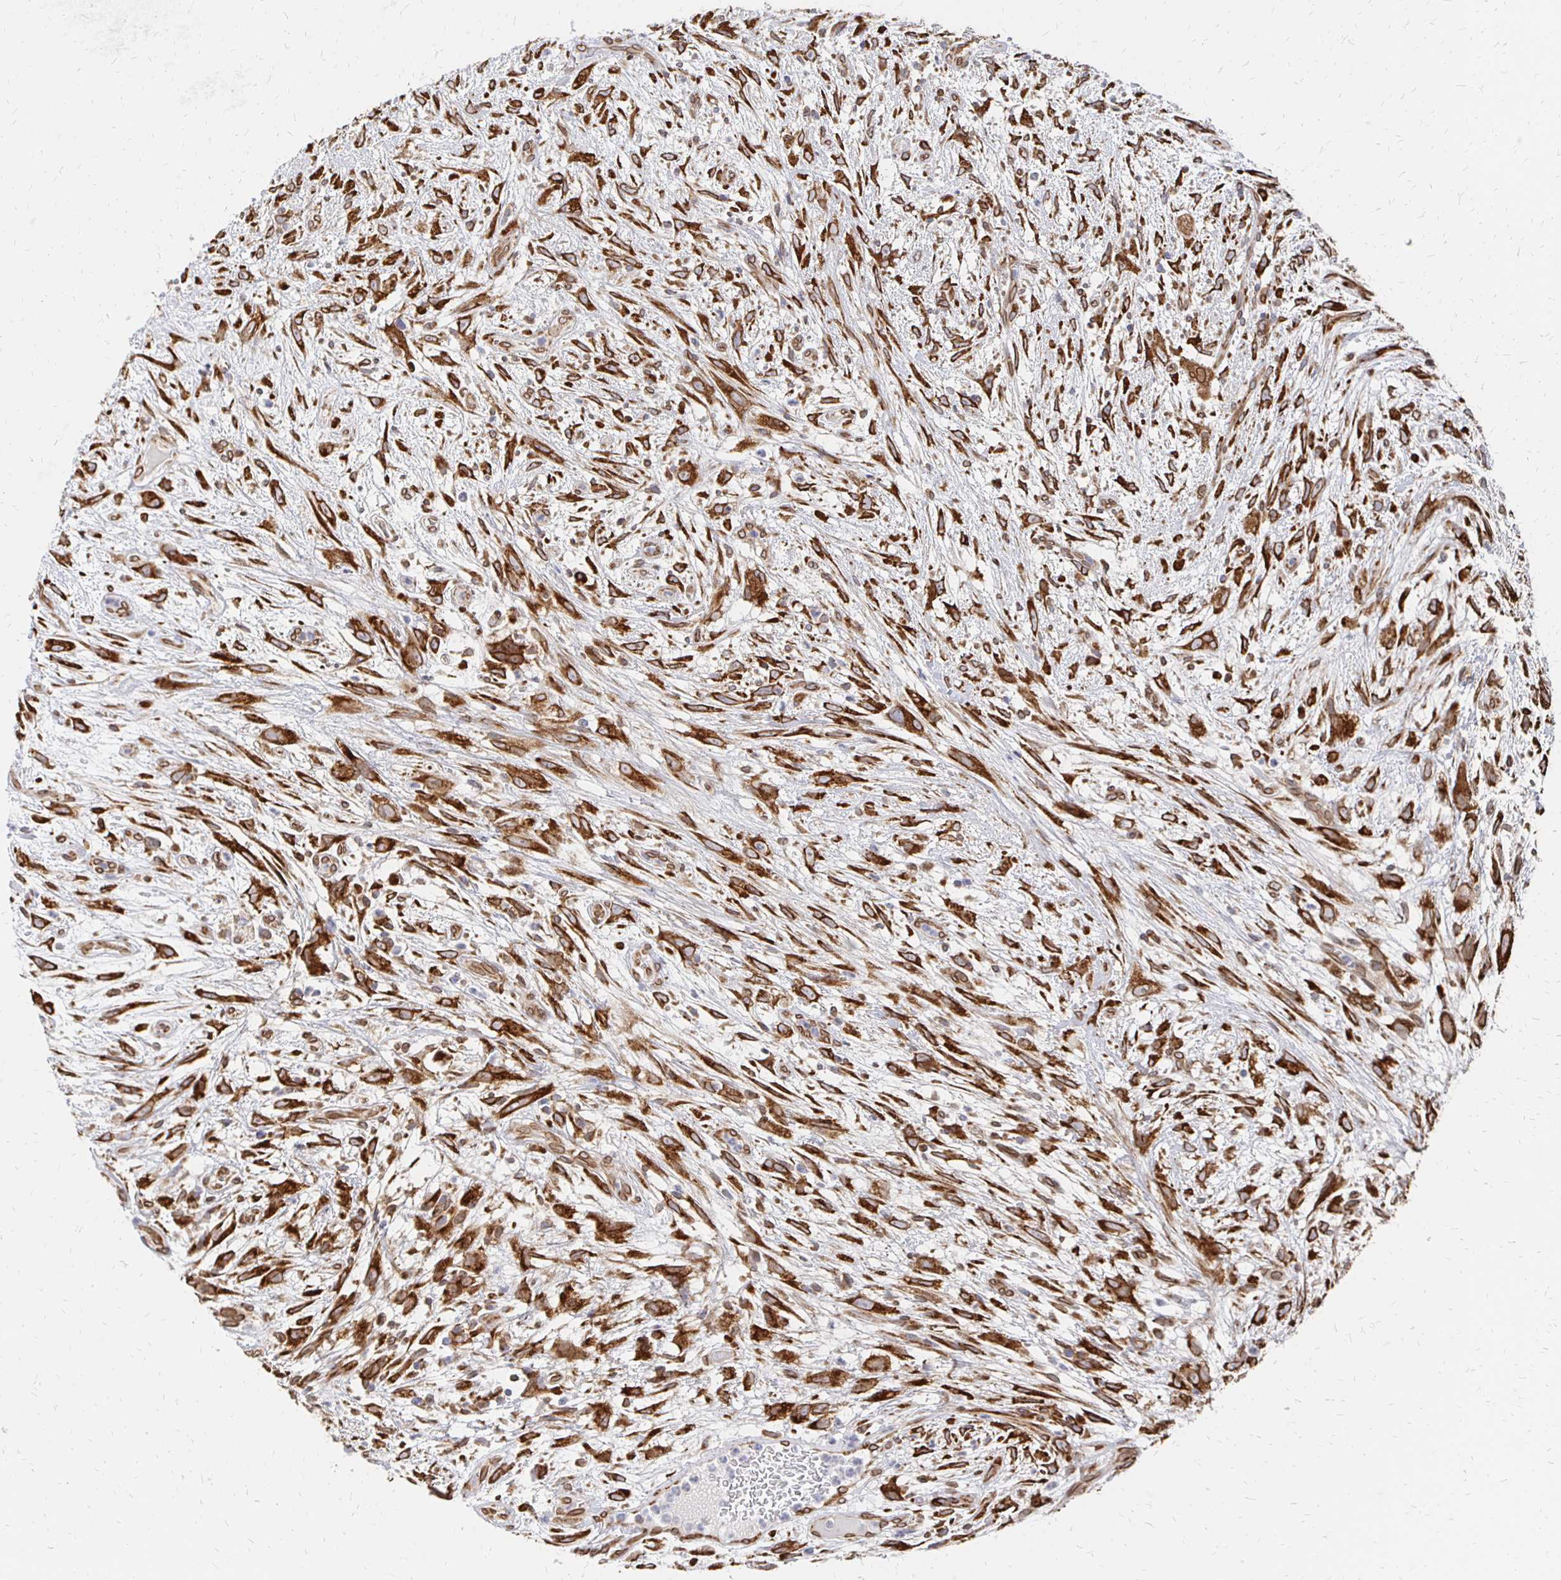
{"staining": {"intensity": "strong", "quantity": ">75%", "location": "cytoplasmic/membranous,nuclear"}, "tissue": "head and neck cancer", "cell_type": "Tumor cells", "image_type": "cancer", "snomed": [{"axis": "morphology", "description": "Squamous cell carcinoma, NOS"}, {"axis": "topography", "description": "Head-Neck"}], "caption": "This photomicrograph shows immunohistochemistry (IHC) staining of human head and neck cancer (squamous cell carcinoma), with high strong cytoplasmic/membranous and nuclear positivity in about >75% of tumor cells.", "gene": "PELI3", "patient": {"sex": "male", "age": 65}}